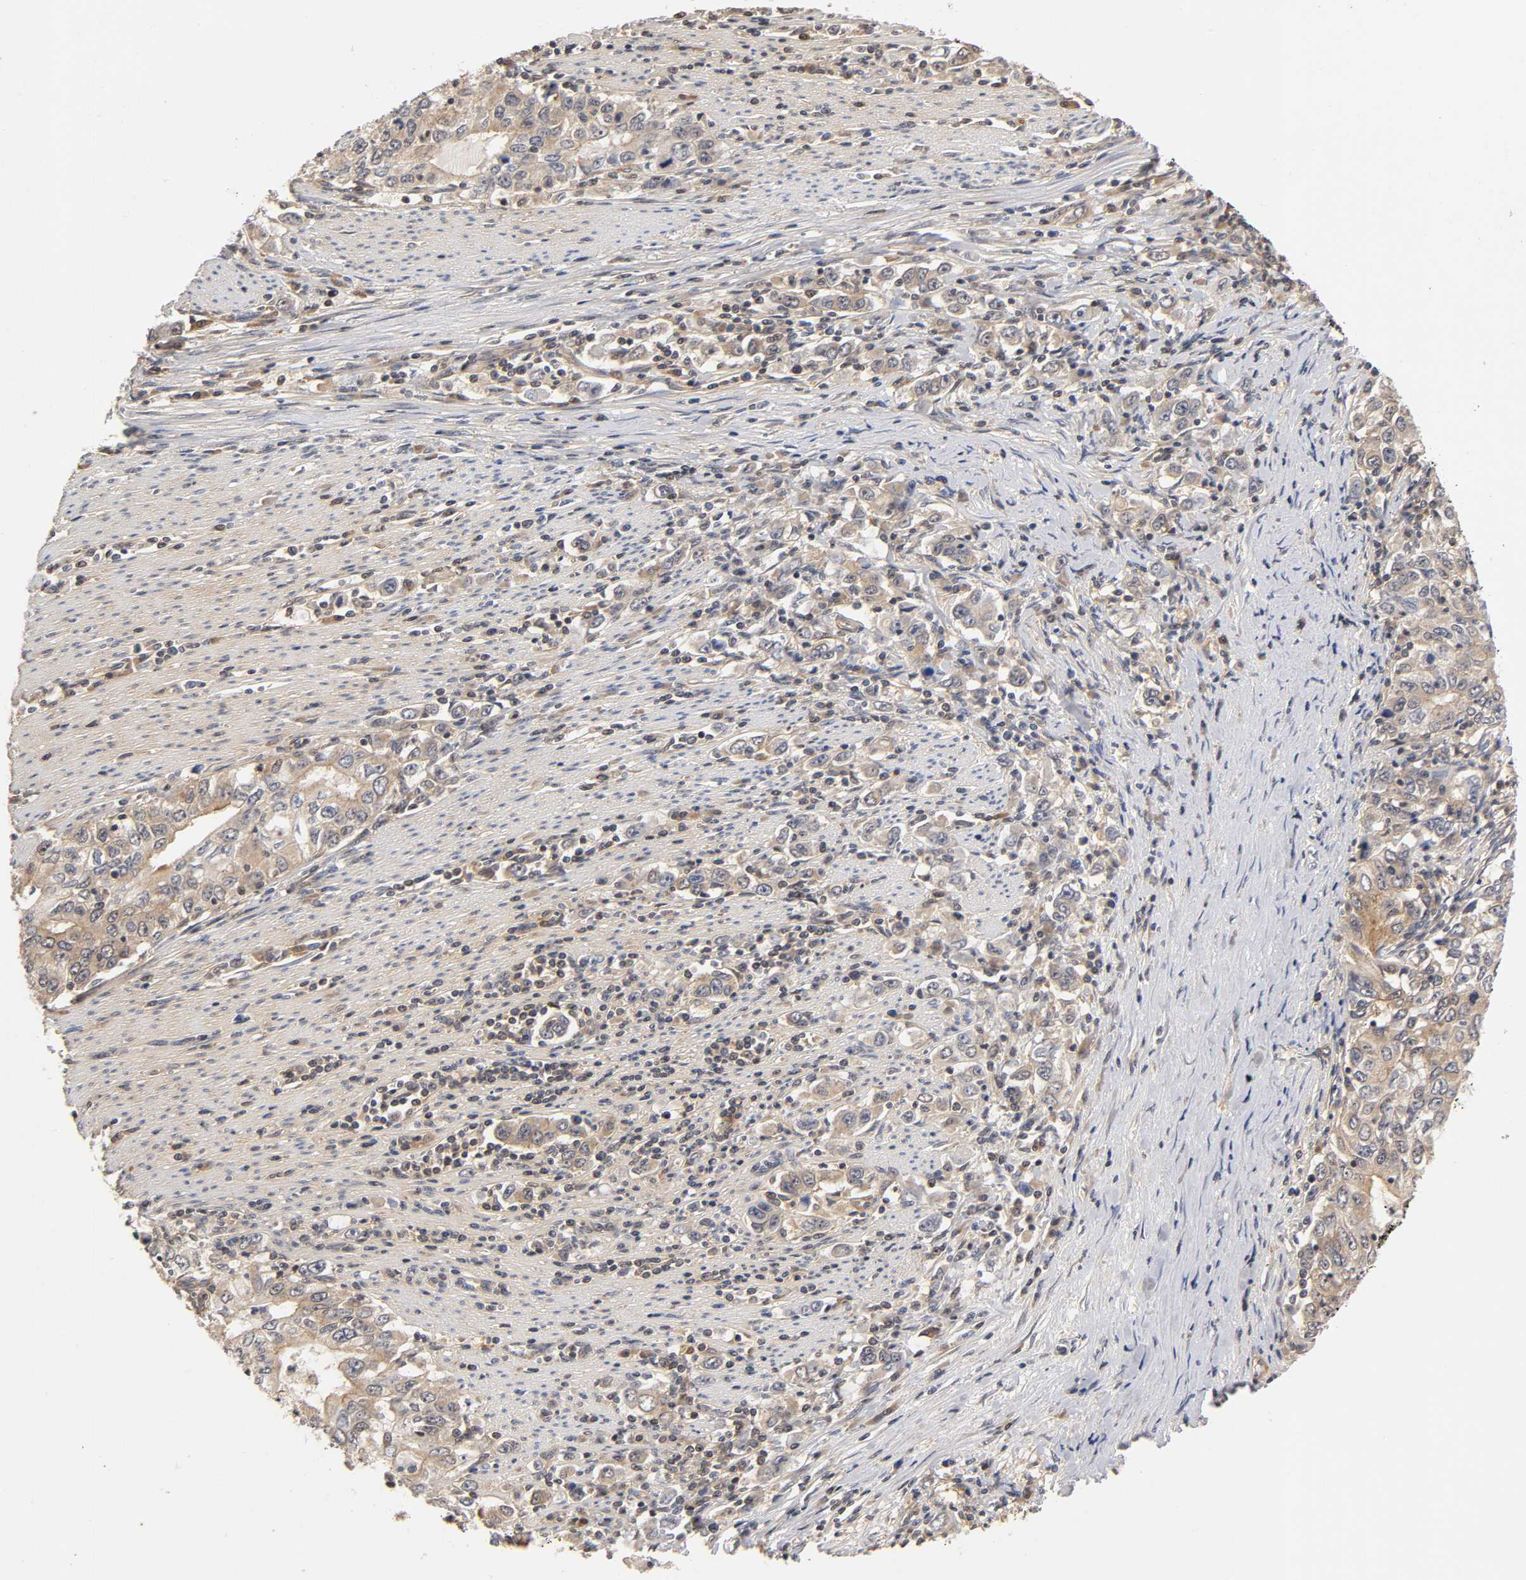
{"staining": {"intensity": "weak", "quantity": ">75%", "location": "cytoplasmic/membranous"}, "tissue": "stomach cancer", "cell_type": "Tumor cells", "image_type": "cancer", "snomed": [{"axis": "morphology", "description": "Adenocarcinoma, NOS"}, {"axis": "topography", "description": "Stomach, lower"}], "caption": "An immunohistochemistry (IHC) histopathology image of neoplastic tissue is shown. Protein staining in brown labels weak cytoplasmic/membranous positivity in stomach adenocarcinoma within tumor cells. The staining was performed using DAB (3,3'-diaminobenzidine), with brown indicating positive protein expression. Nuclei are stained blue with hematoxylin.", "gene": "PDE5A", "patient": {"sex": "female", "age": 72}}